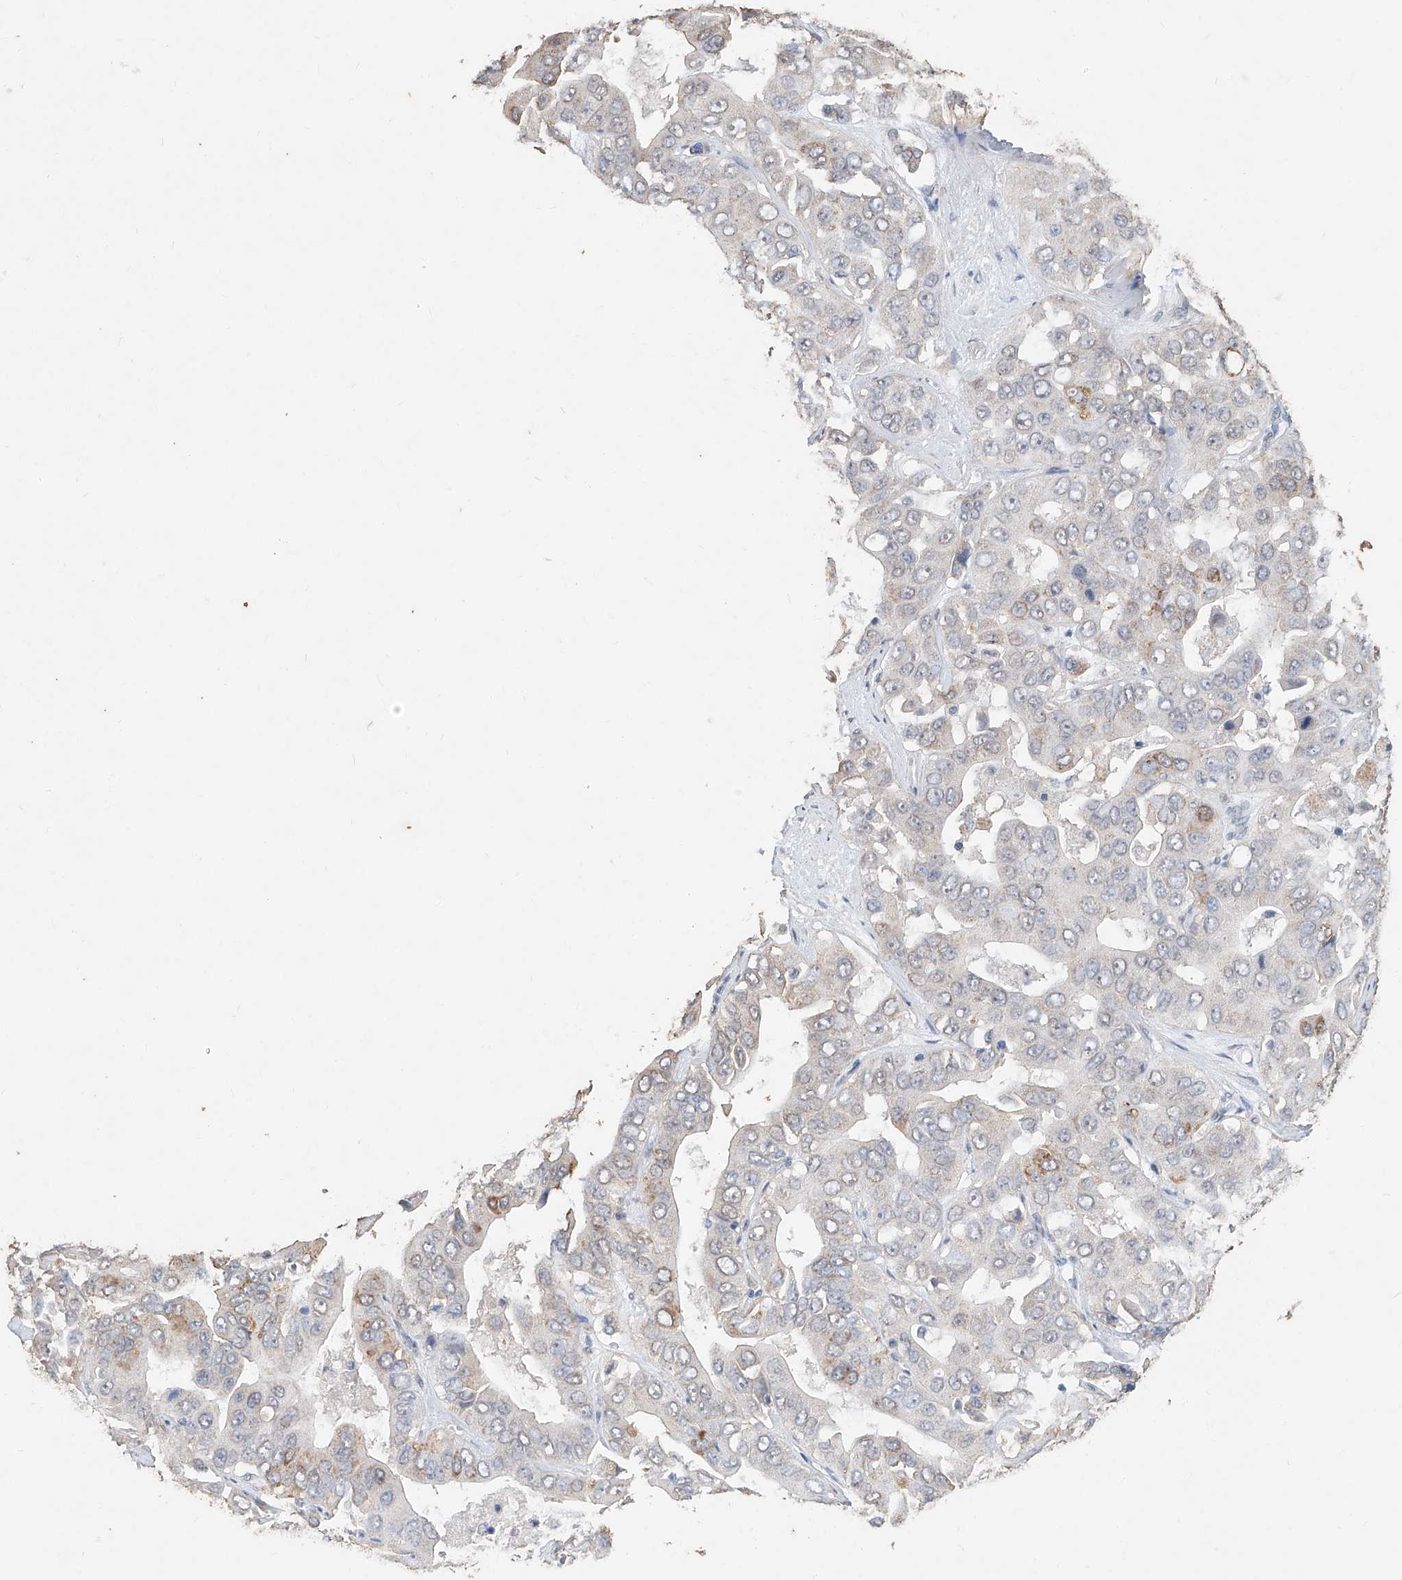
{"staining": {"intensity": "moderate", "quantity": "<25%", "location": "cytoplasmic/membranous"}, "tissue": "liver cancer", "cell_type": "Tumor cells", "image_type": "cancer", "snomed": [{"axis": "morphology", "description": "Cholangiocarcinoma"}, {"axis": "topography", "description": "Liver"}], "caption": "Immunohistochemistry image of neoplastic tissue: liver cholangiocarcinoma stained using immunohistochemistry reveals low levels of moderate protein expression localized specifically in the cytoplasmic/membranous of tumor cells, appearing as a cytoplasmic/membranous brown color.", "gene": "CERS4", "patient": {"sex": "female", "age": 52}}